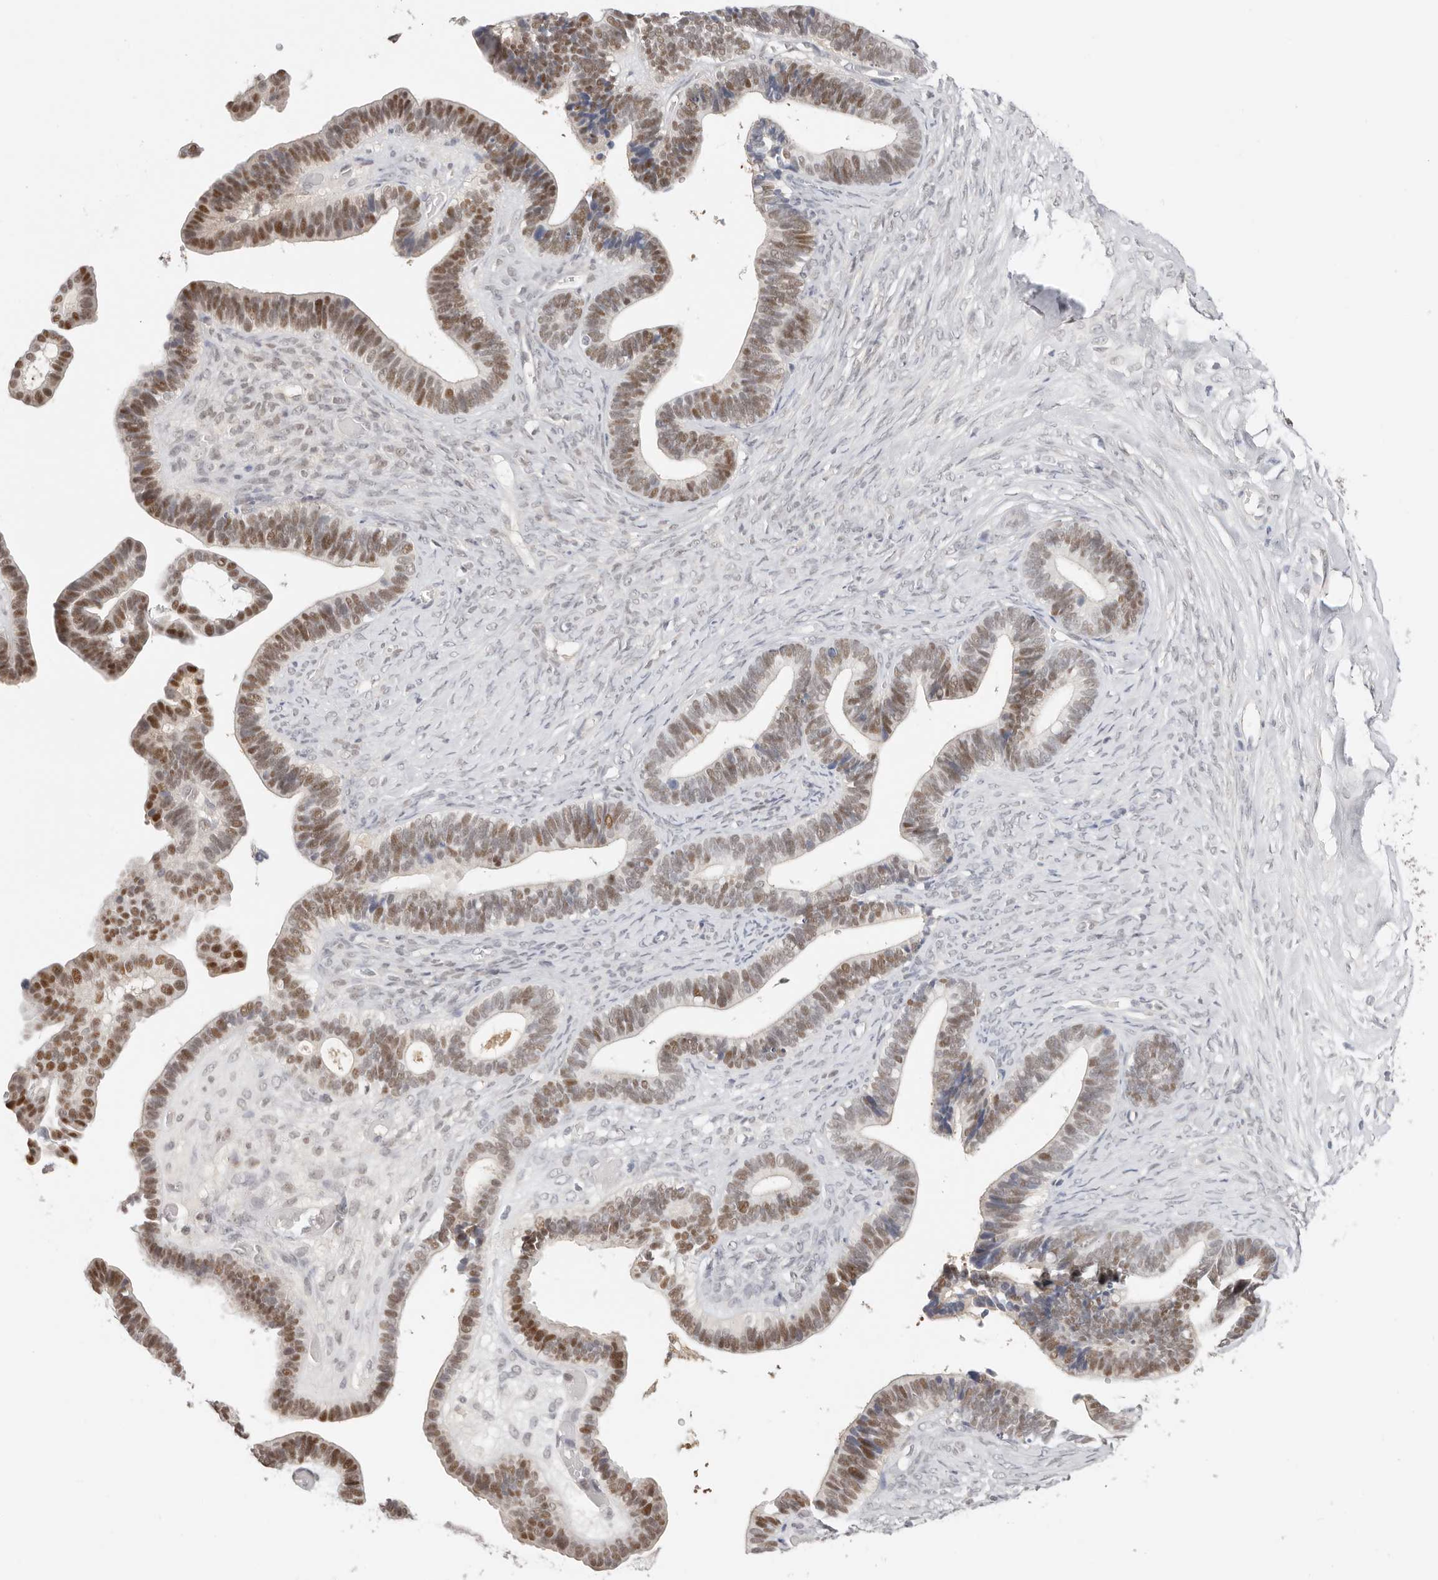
{"staining": {"intensity": "moderate", "quantity": ">75%", "location": "nuclear"}, "tissue": "ovarian cancer", "cell_type": "Tumor cells", "image_type": "cancer", "snomed": [{"axis": "morphology", "description": "Cystadenocarcinoma, serous, NOS"}, {"axis": "topography", "description": "Ovary"}], "caption": "Immunohistochemistry (IHC) (DAB) staining of human ovarian cancer shows moderate nuclear protein expression in about >75% of tumor cells. The staining was performed using DAB to visualize the protein expression in brown, while the nuclei were stained in blue with hematoxylin (Magnification: 20x).", "gene": "LARP7", "patient": {"sex": "female", "age": 56}}